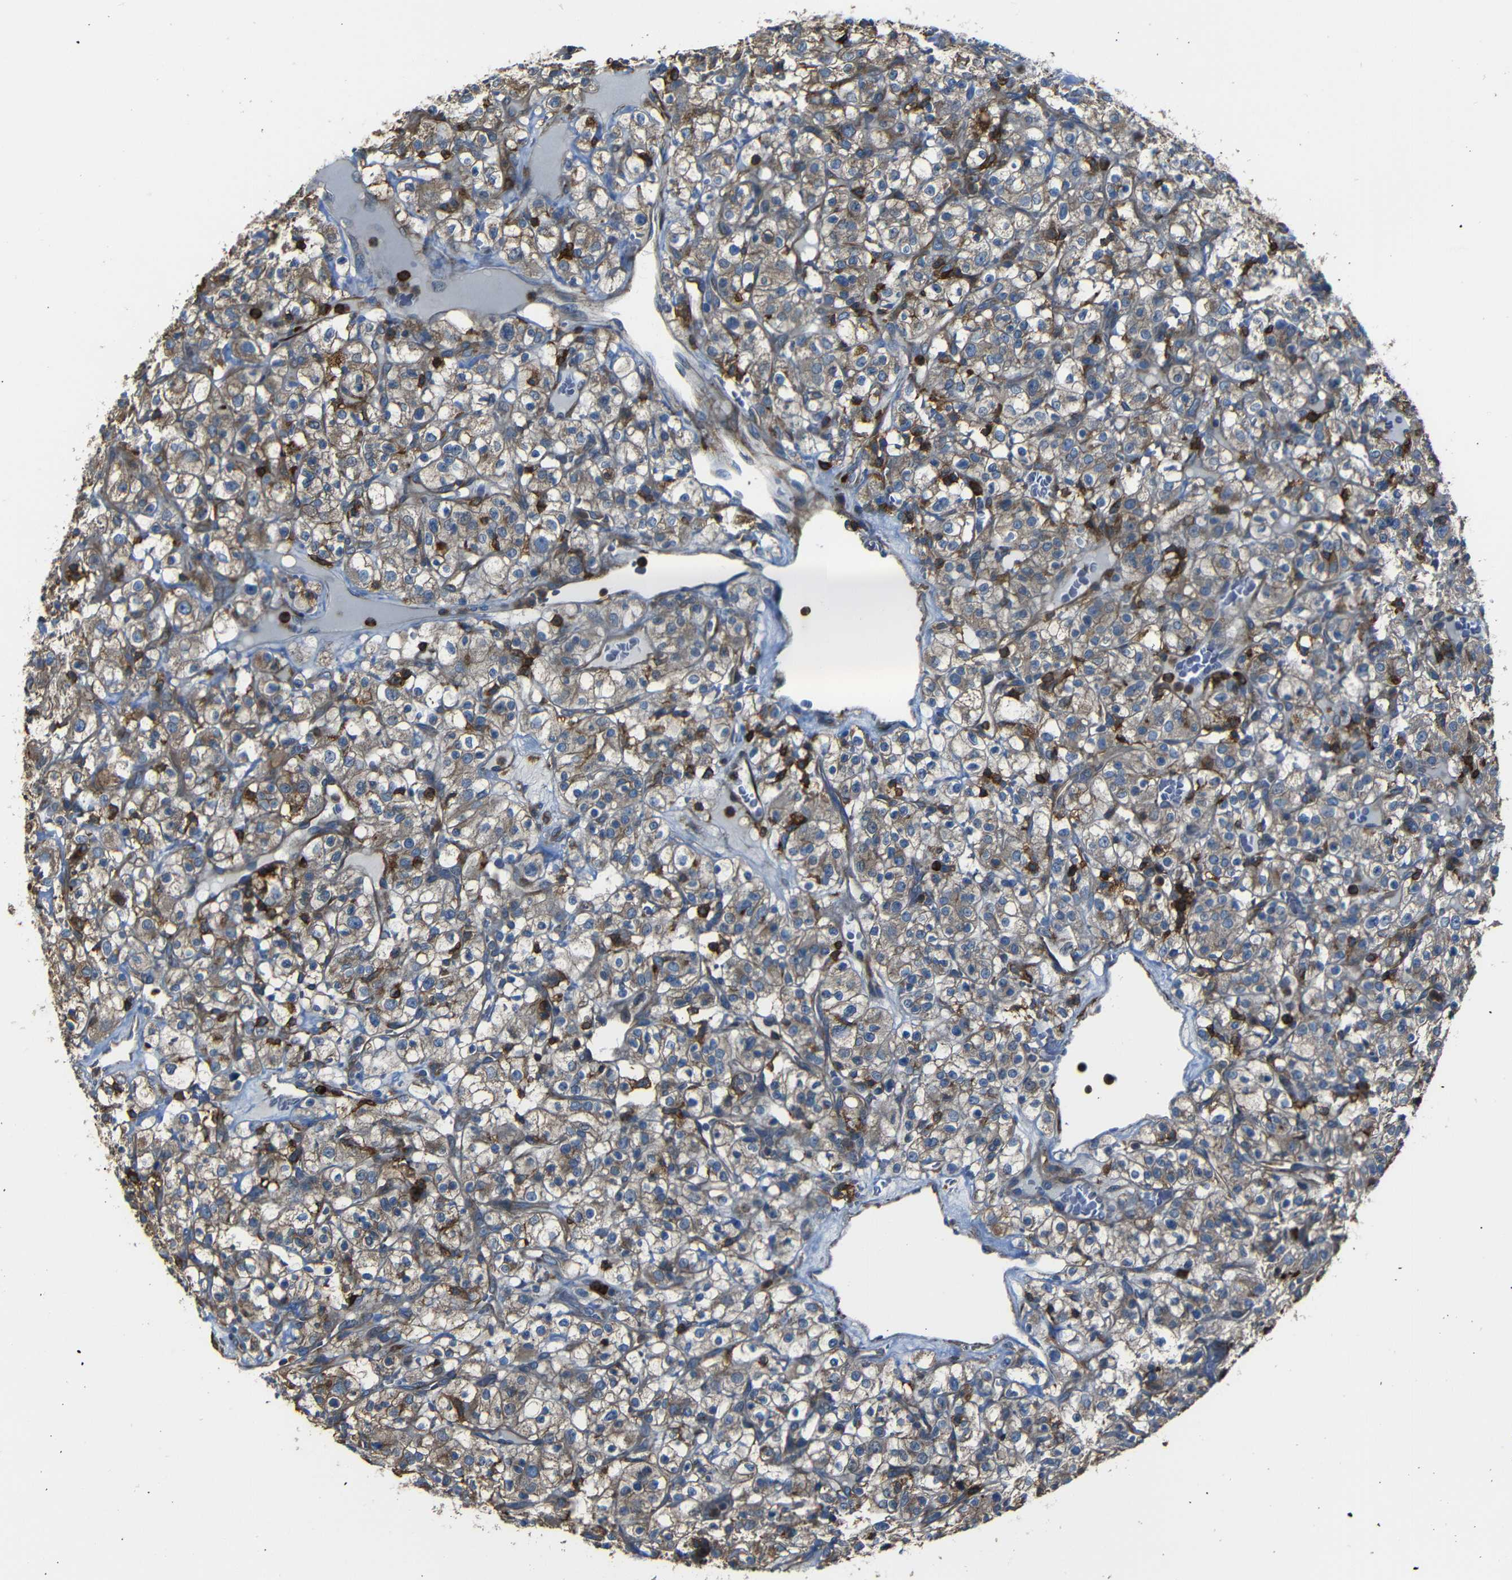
{"staining": {"intensity": "weak", "quantity": "25%-75%", "location": "cytoplasmic/membranous"}, "tissue": "renal cancer", "cell_type": "Tumor cells", "image_type": "cancer", "snomed": [{"axis": "morphology", "description": "Normal tissue, NOS"}, {"axis": "morphology", "description": "Adenocarcinoma, NOS"}, {"axis": "topography", "description": "Kidney"}], "caption": "Brown immunohistochemical staining in renal adenocarcinoma exhibits weak cytoplasmic/membranous staining in approximately 25%-75% of tumor cells.", "gene": "ADGRE5", "patient": {"sex": "female", "age": 72}}